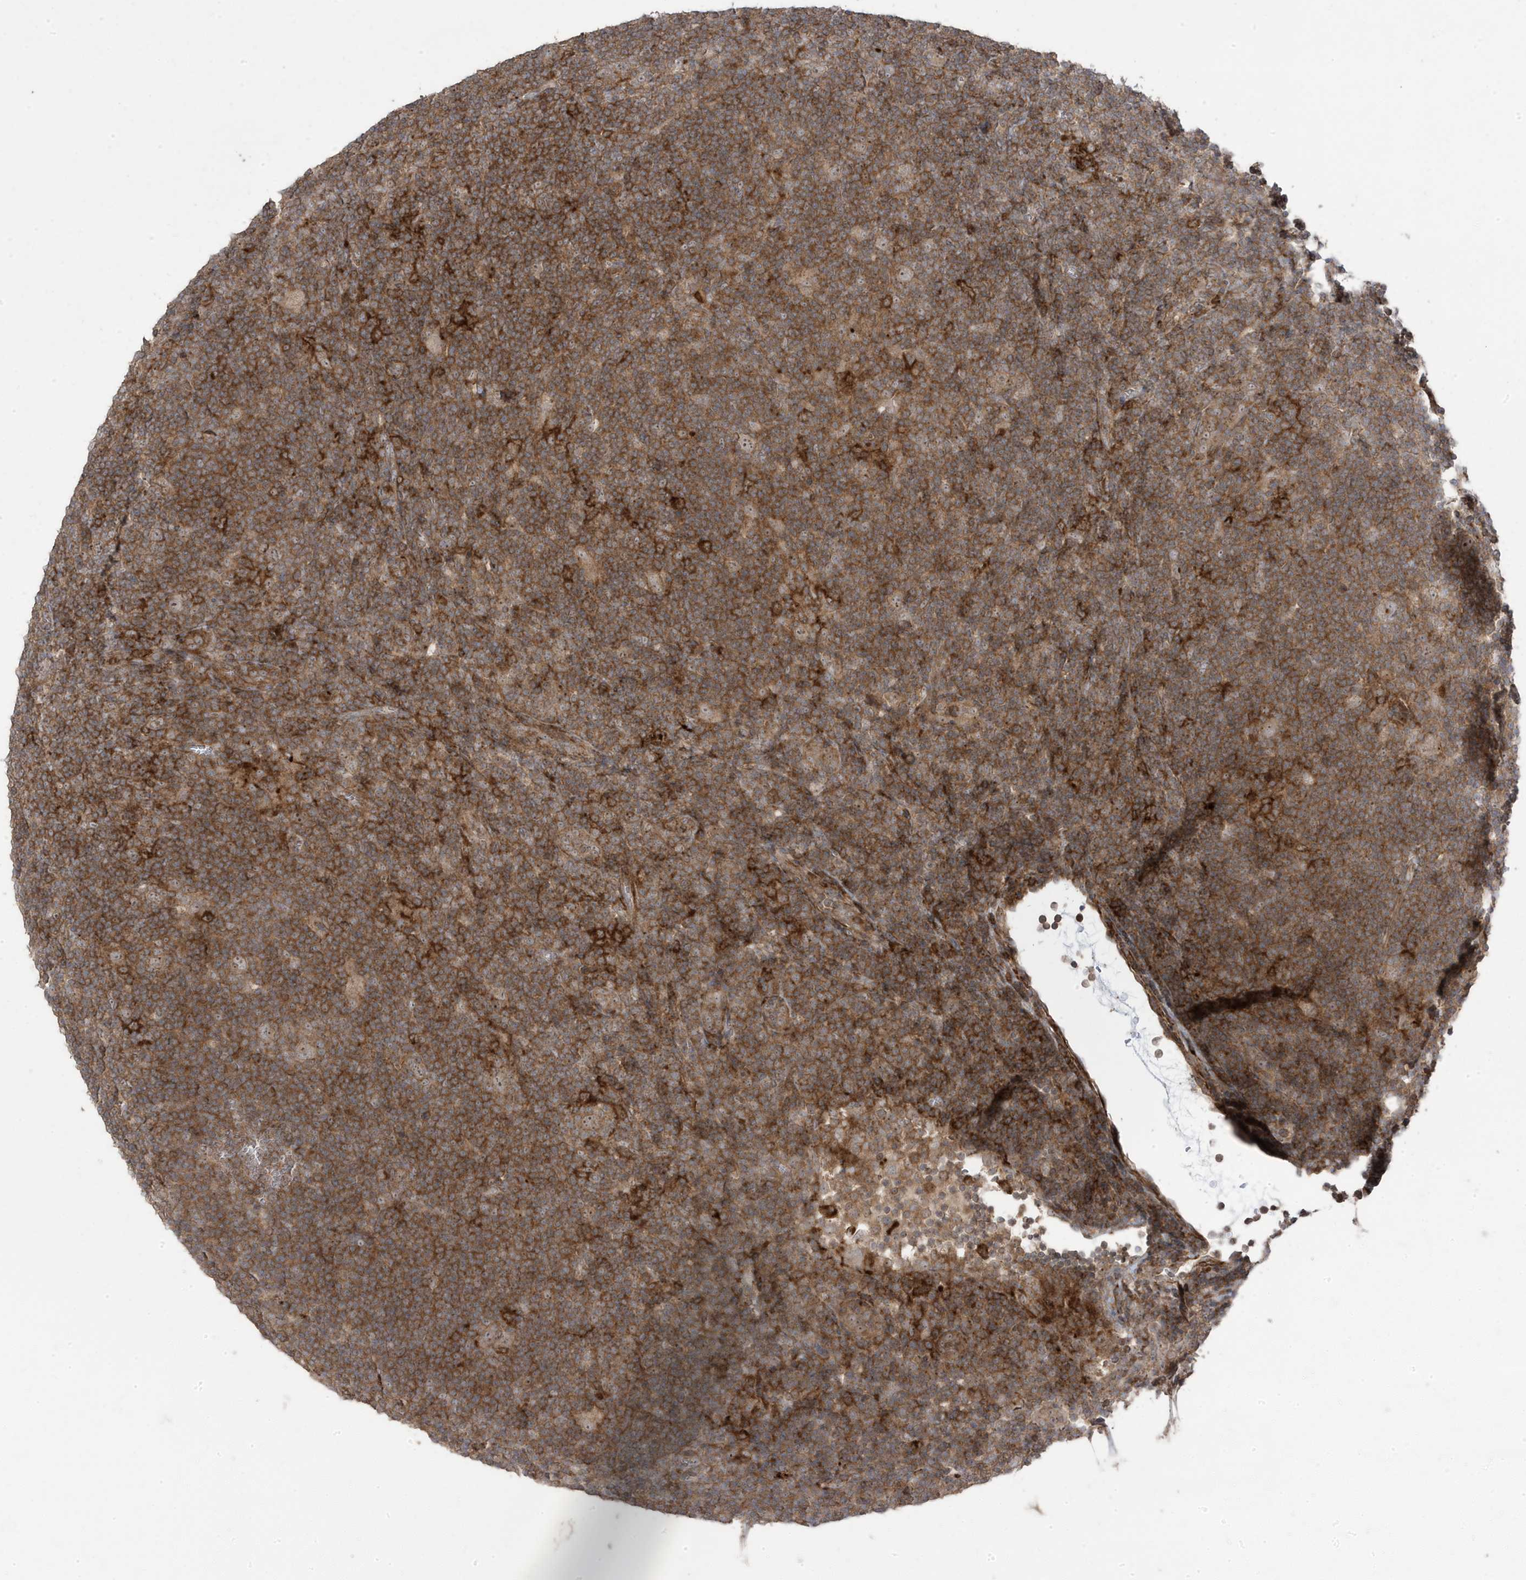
{"staining": {"intensity": "moderate", "quantity": "25%-75%", "location": "nuclear"}, "tissue": "lymphoma", "cell_type": "Tumor cells", "image_type": "cancer", "snomed": [{"axis": "morphology", "description": "Hodgkin's disease, NOS"}, {"axis": "topography", "description": "Lymph node"}], "caption": "Brown immunohistochemical staining in human Hodgkin's disease displays moderate nuclear positivity in about 25%-75% of tumor cells.", "gene": "CETN3", "patient": {"sex": "female", "age": 57}}